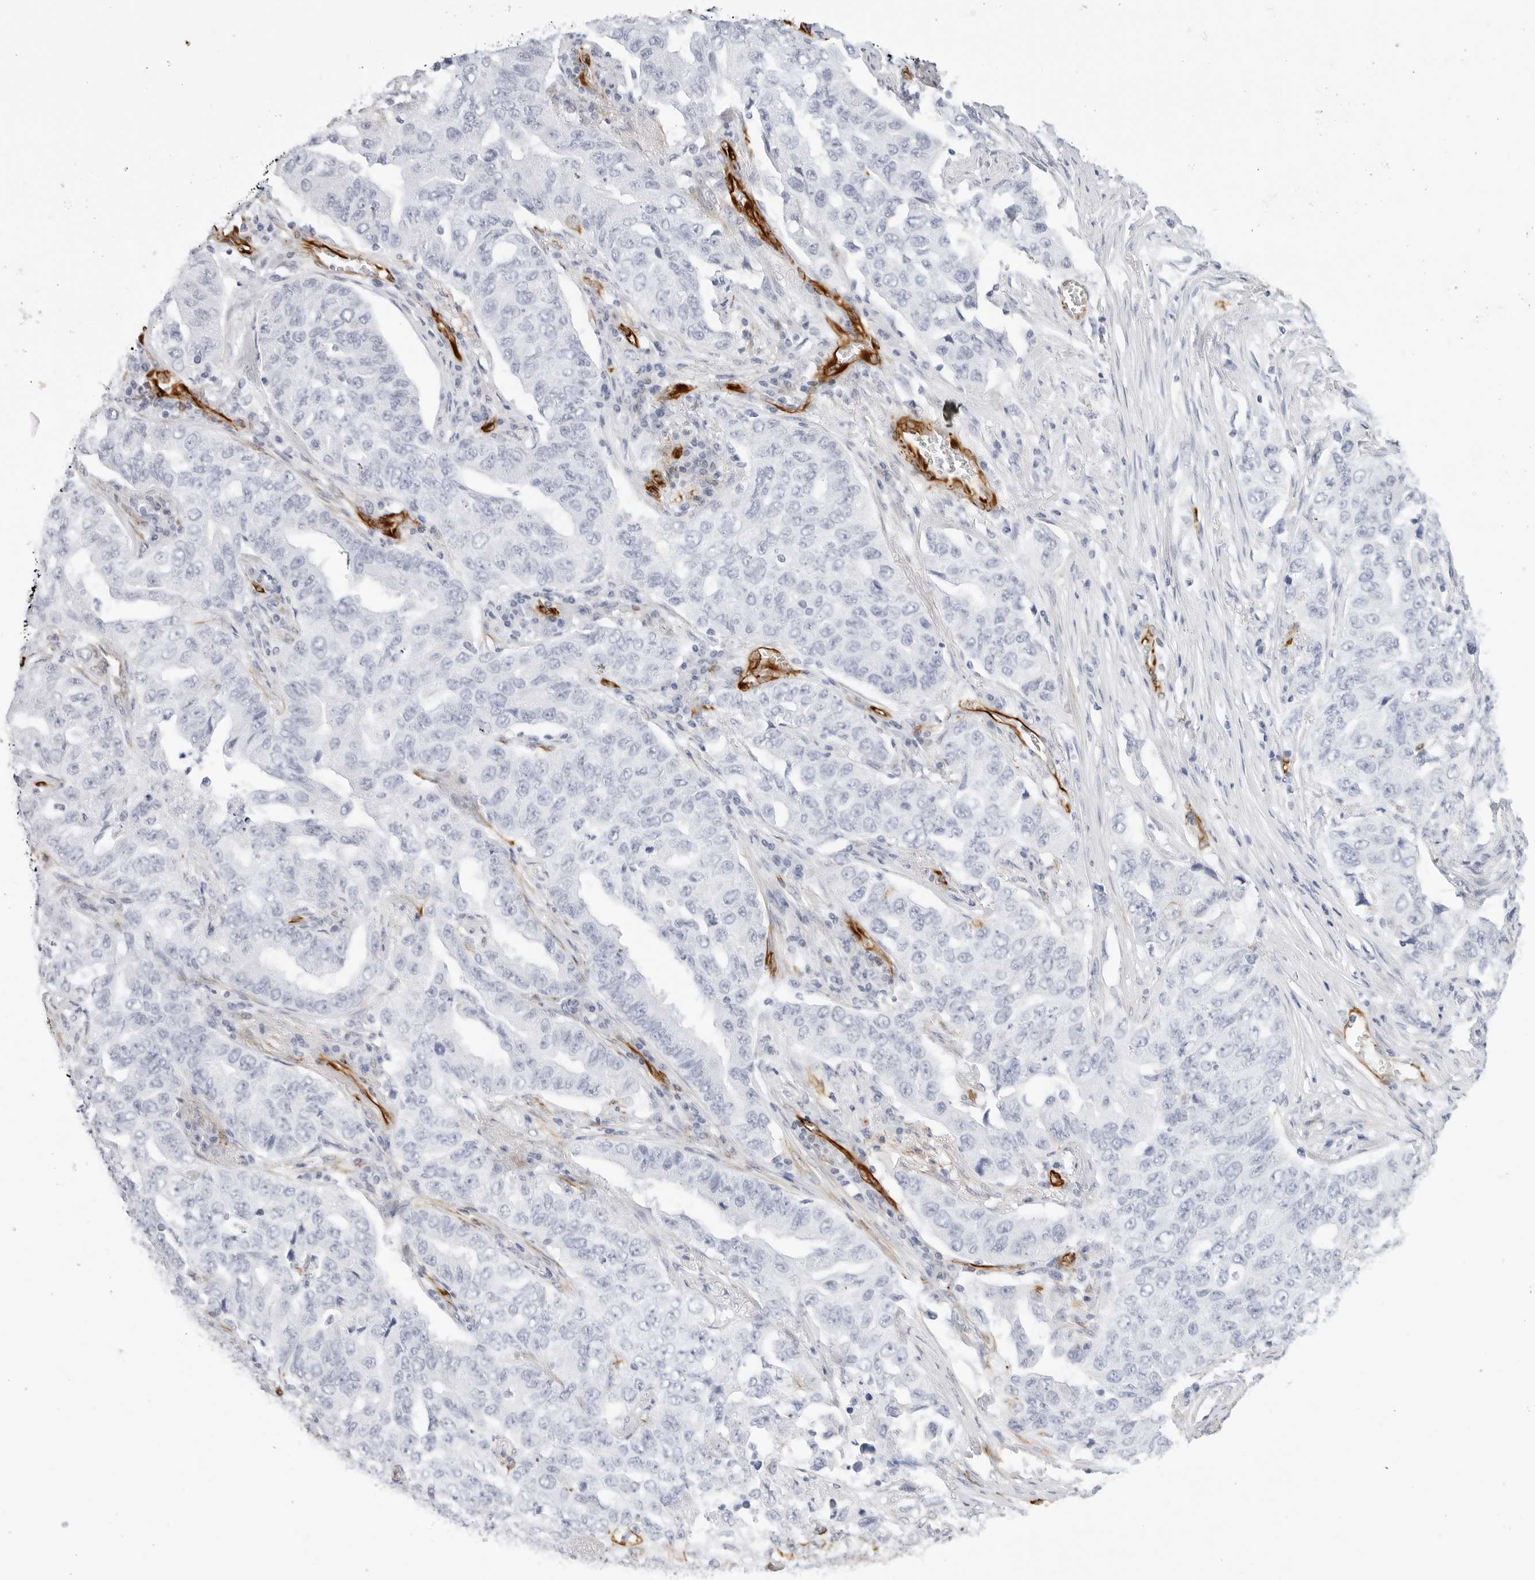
{"staining": {"intensity": "negative", "quantity": "none", "location": "none"}, "tissue": "lung cancer", "cell_type": "Tumor cells", "image_type": "cancer", "snomed": [{"axis": "morphology", "description": "Adenocarcinoma, NOS"}, {"axis": "topography", "description": "Lung"}], "caption": "An immunohistochemistry (IHC) micrograph of lung cancer (adenocarcinoma) is shown. There is no staining in tumor cells of lung cancer (adenocarcinoma). (DAB IHC with hematoxylin counter stain).", "gene": "NES", "patient": {"sex": "female", "age": 51}}